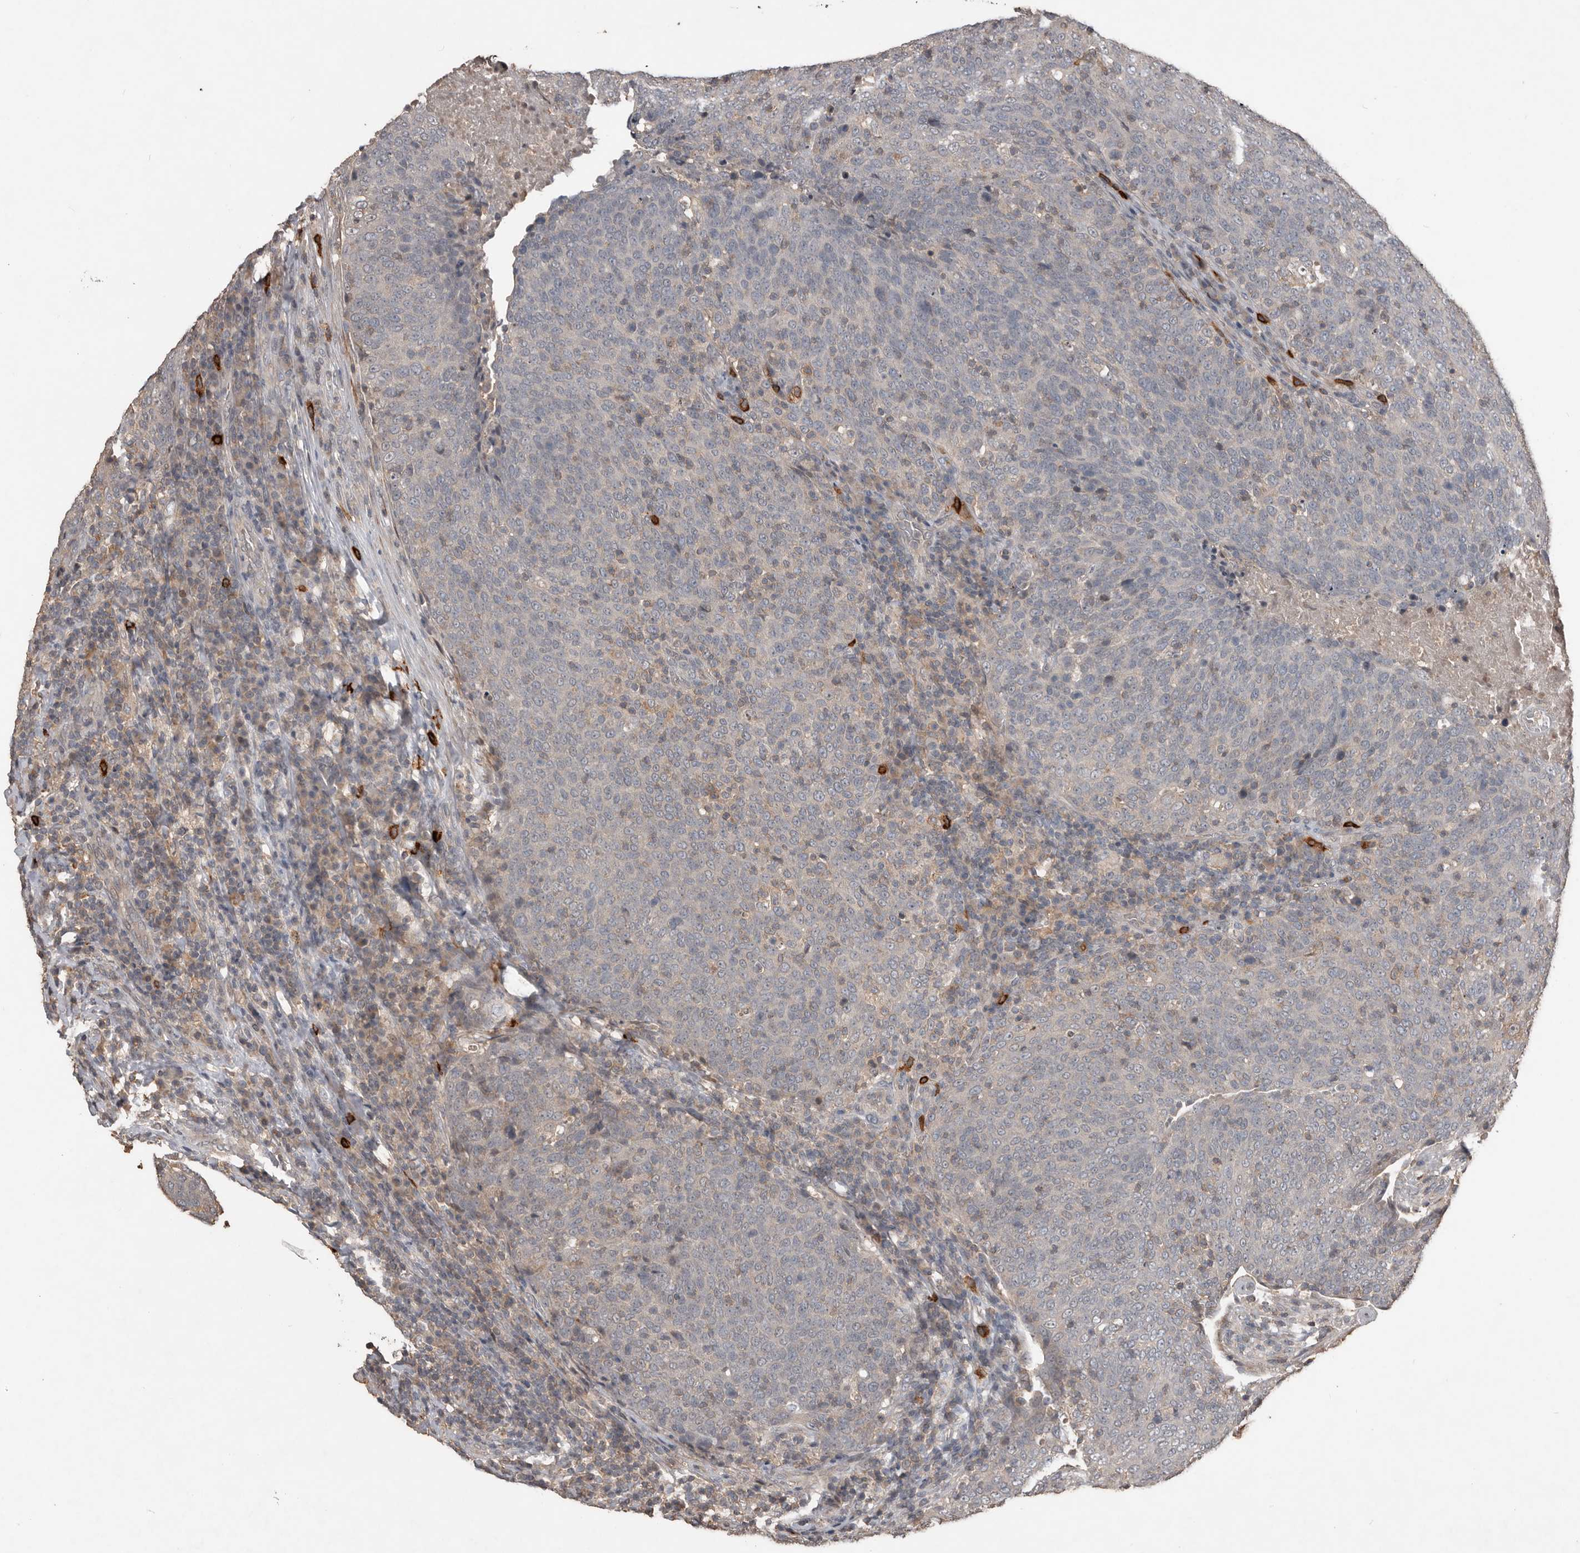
{"staining": {"intensity": "negative", "quantity": "none", "location": "none"}, "tissue": "head and neck cancer", "cell_type": "Tumor cells", "image_type": "cancer", "snomed": [{"axis": "morphology", "description": "Squamous cell carcinoma, NOS"}, {"axis": "morphology", "description": "Squamous cell carcinoma, metastatic, NOS"}, {"axis": "topography", "description": "Lymph node"}, {"axis": "topography", "description": "Head-Neck"}], "caption": "Tumor cells are negative for protein expression in human squamous cell carcinoma (head and neck).", "gene": "BAMBI", "patient": {"sex": "male", "age": 62}}